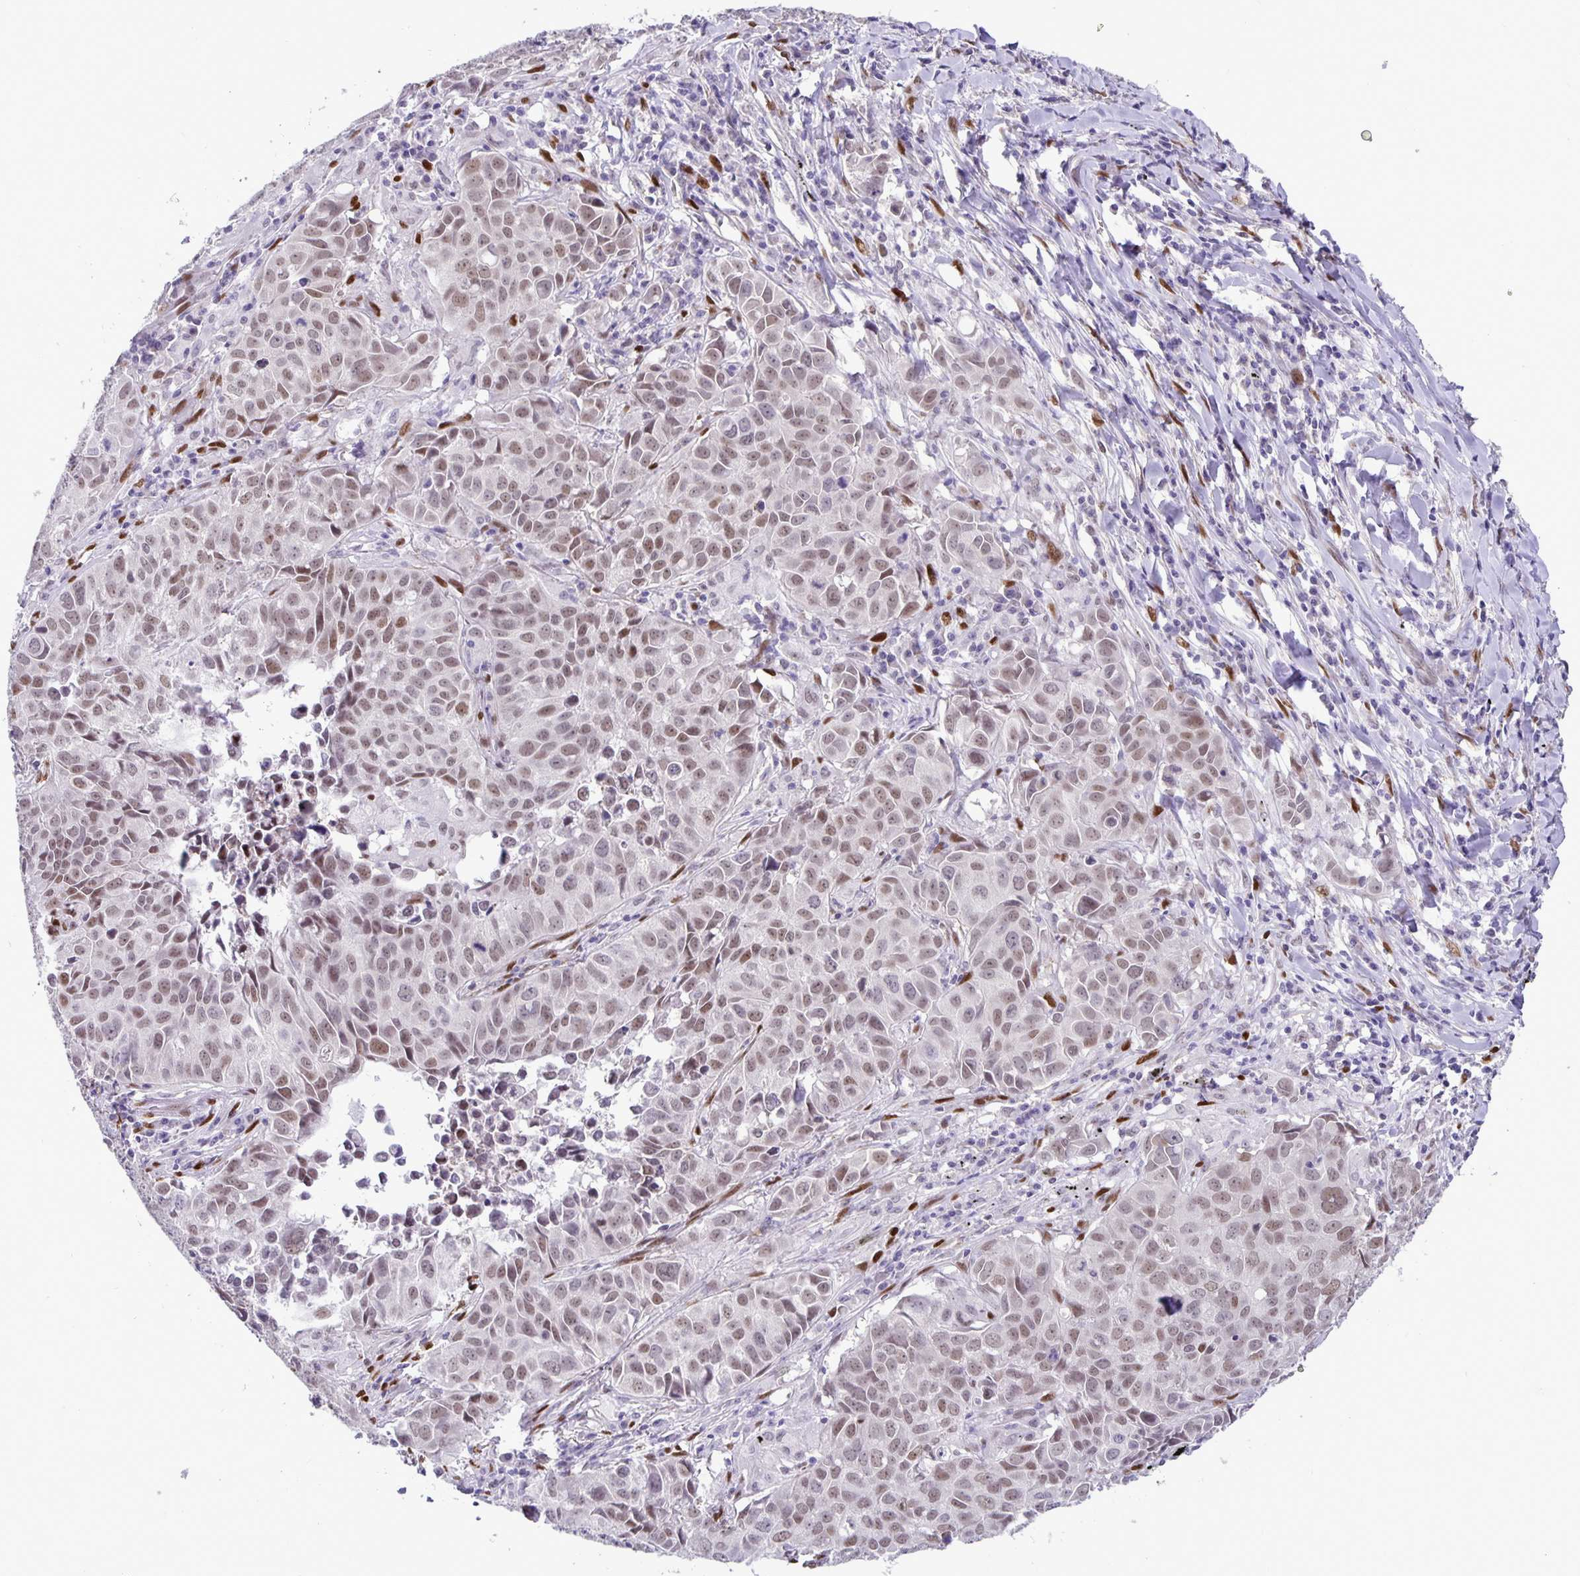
{"staining": {"intensity": "weak", "quantity": "25%-75%", "location": "nuclear"}, "tissue": "lung cancer", "cell_type": "Tumor cells", "image_type": "cancer", "snomed": [{"axis": "morphology", "description": "Adenocarcinoma, NOS"}, {"axis": "topography", "description": "Lung"}], "caption": "Immunohistochemistry (IHC) (DAB (3,3'-diaminobenzidine)) staining of human lung adenocarcinoma reveals weak nuclear protein positivity in about 25%-75% of tumor cells.", "gene": "FOSL2", "patient": {"sex": "female", "age": 50}}